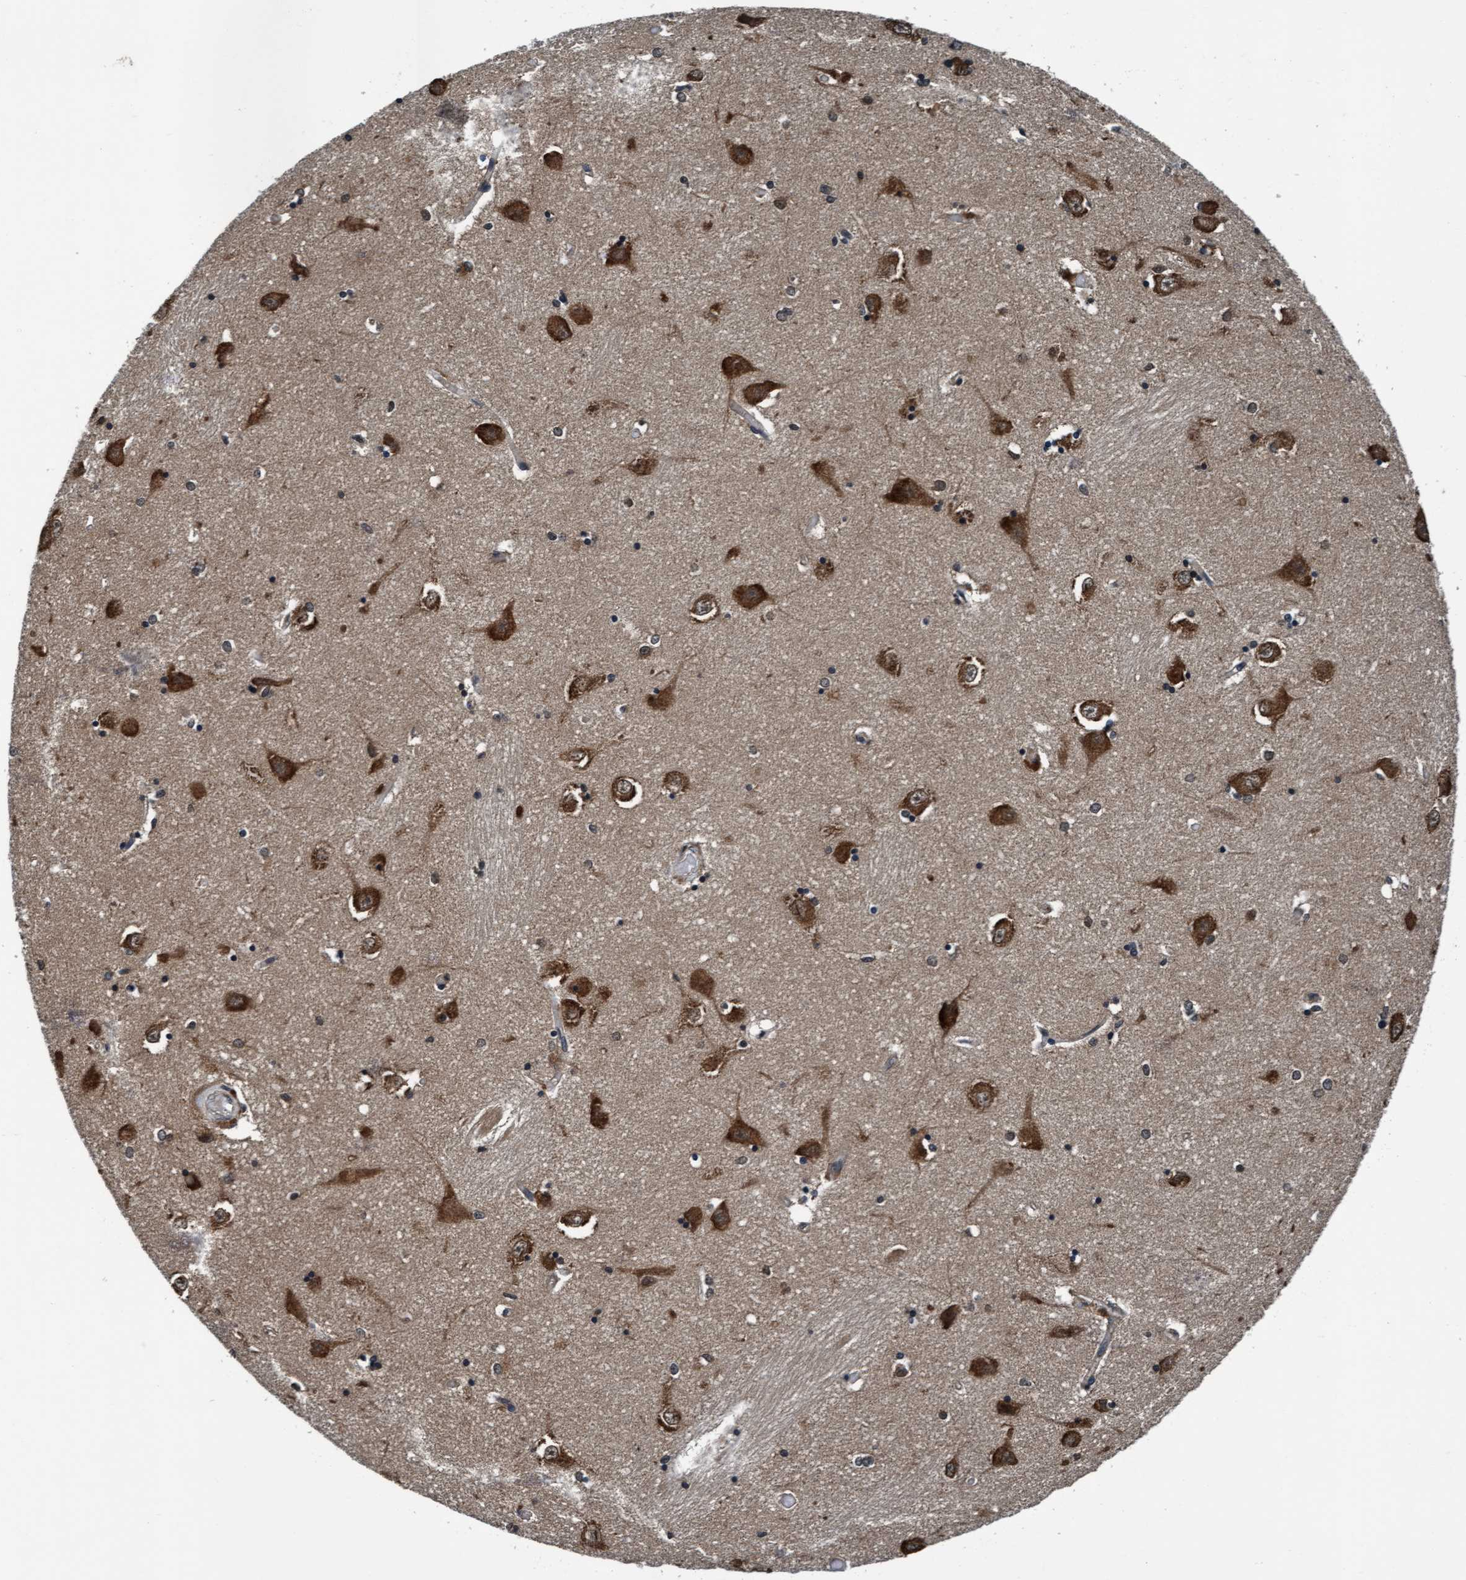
{"staining": {"intensity": "strong", "quantity": "<25%", "location": "nuclear"}, "tissue": "hippocampus", "cell_type": "Glial cells", "image_type": "normal", "snomed": [{"axis": "morphology", "description": "Normal tissue, NOS"}, {"axis": "topography", "description": "Hippocampus"}], "caption": "A brown stain shows strong nuclear staining of a protein in glial cells of benign hippocampus. (Stains: DAB (3,3'-diaminobenzidine) in brown, nuclei in blue, Microscopy: brightfield microscopy at high magnification).", "gene": "WASF1", "patient": {"sex": "male", "age": 45}}